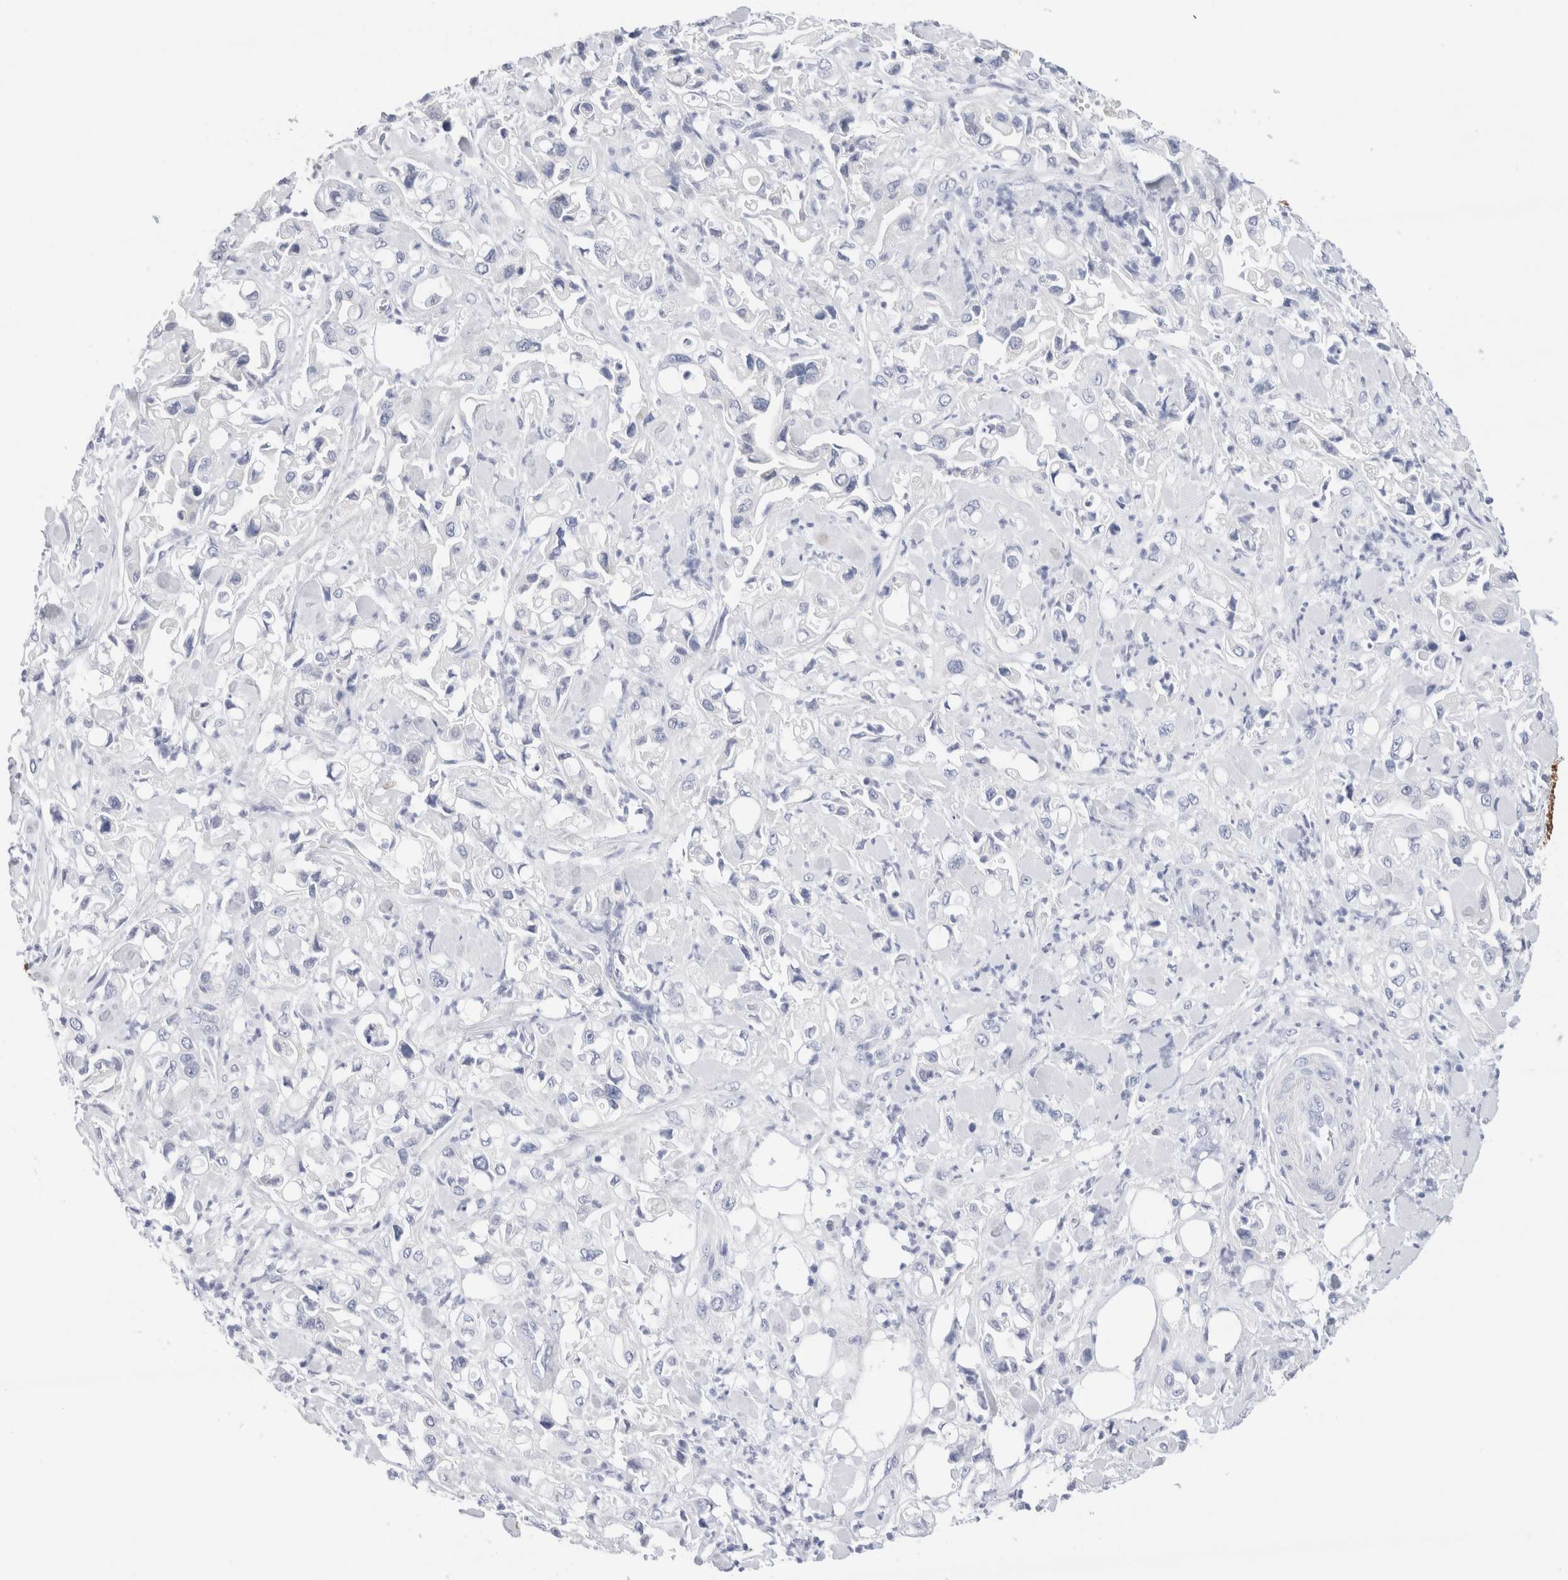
{"staining": {"intensity": "negative", "quantity": "none", "location": "none"}, "tissue": "pancreatic cancer", "cell_type": "Tumor cells", "image_type": "cancer", "snomed": [{"axis": "morphology", "description": "Adenocarcinoma, NOS"}, {"axis": "topography", "description": "Pancreas"}], "caption": "This image is of pancreatic adenocarcinoma stained with IHC to label a protein in brown with the nuclei are counter-stained blue. There is no positivity in tumor cells.", "gene": "ECHDC2", "patient": {"sex": "male", "age": 70}}